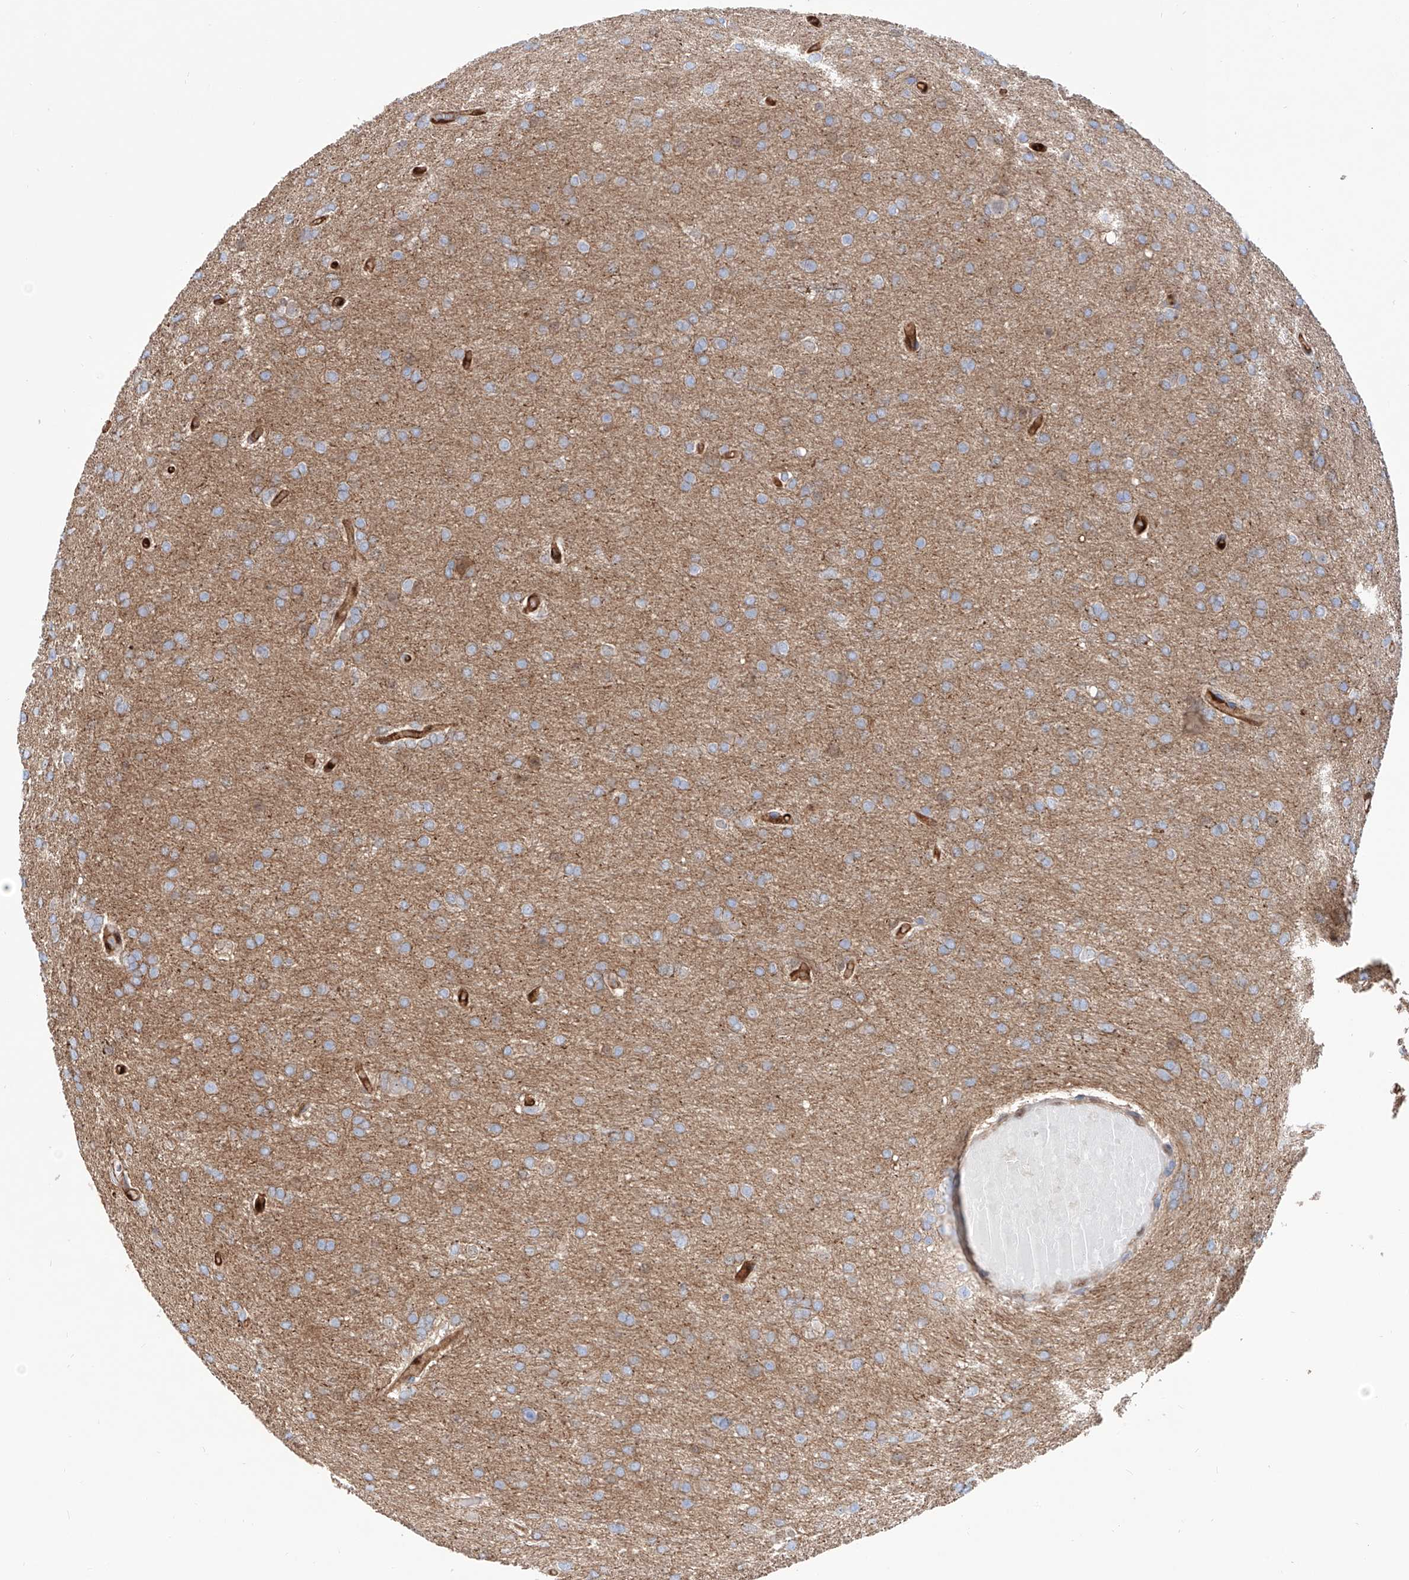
{"staining": {"intensity": "weak", "quantity": "<25%", "location": "cytoplasmic/membranous"}, "tissue": "glioma", "cell_type": "Tumor cells", "image_type": "cancer", "snomed": [{"axis": "morphology", "description": "Glioma, malignant, High grade"}, {"axis": "topography", "description": "Cerebral cortex"}], "caption": "Image shows no significant protein positivity in tumor cells of glioma.", "gene": "PDXK", "patient": {"sex": "female", "age": 36}}